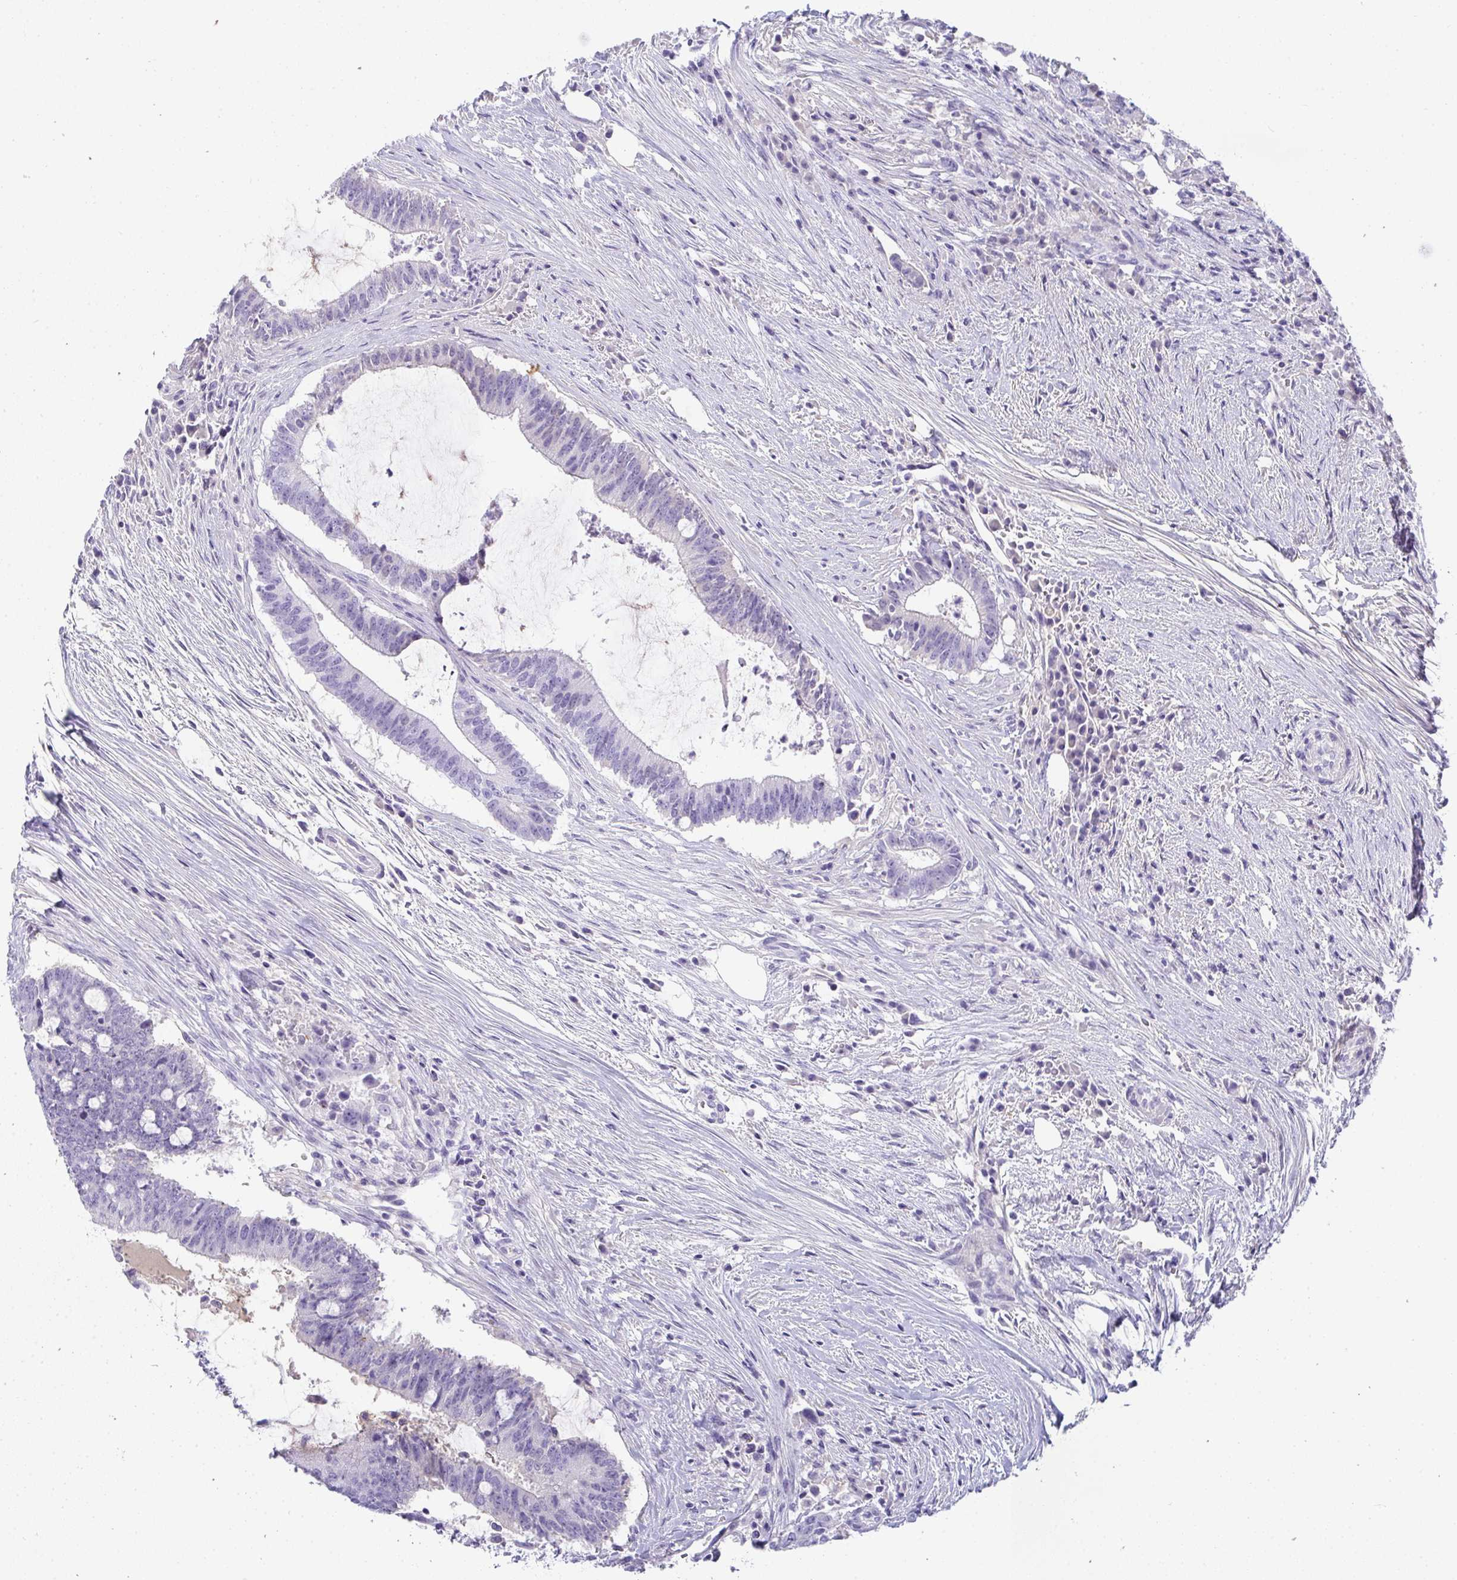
{"staining": {"intensity": "negative", "quantity": "none", "location": "none"}, "tissue": "colorectal cancer", "cell_type": "Tumor cells", "image_type": "cancer", "snomed": [{"axis": "morphology", "description": "Adenocarcinoma, NOS"}, {"axis": "topography", "description": "Colon"}], "caption": "The image demonstrates no significant staining in tumor cells of colorectal cancer.", "gene": "ZSWIM3", "patient": {"sex": "female", "age": 43}}